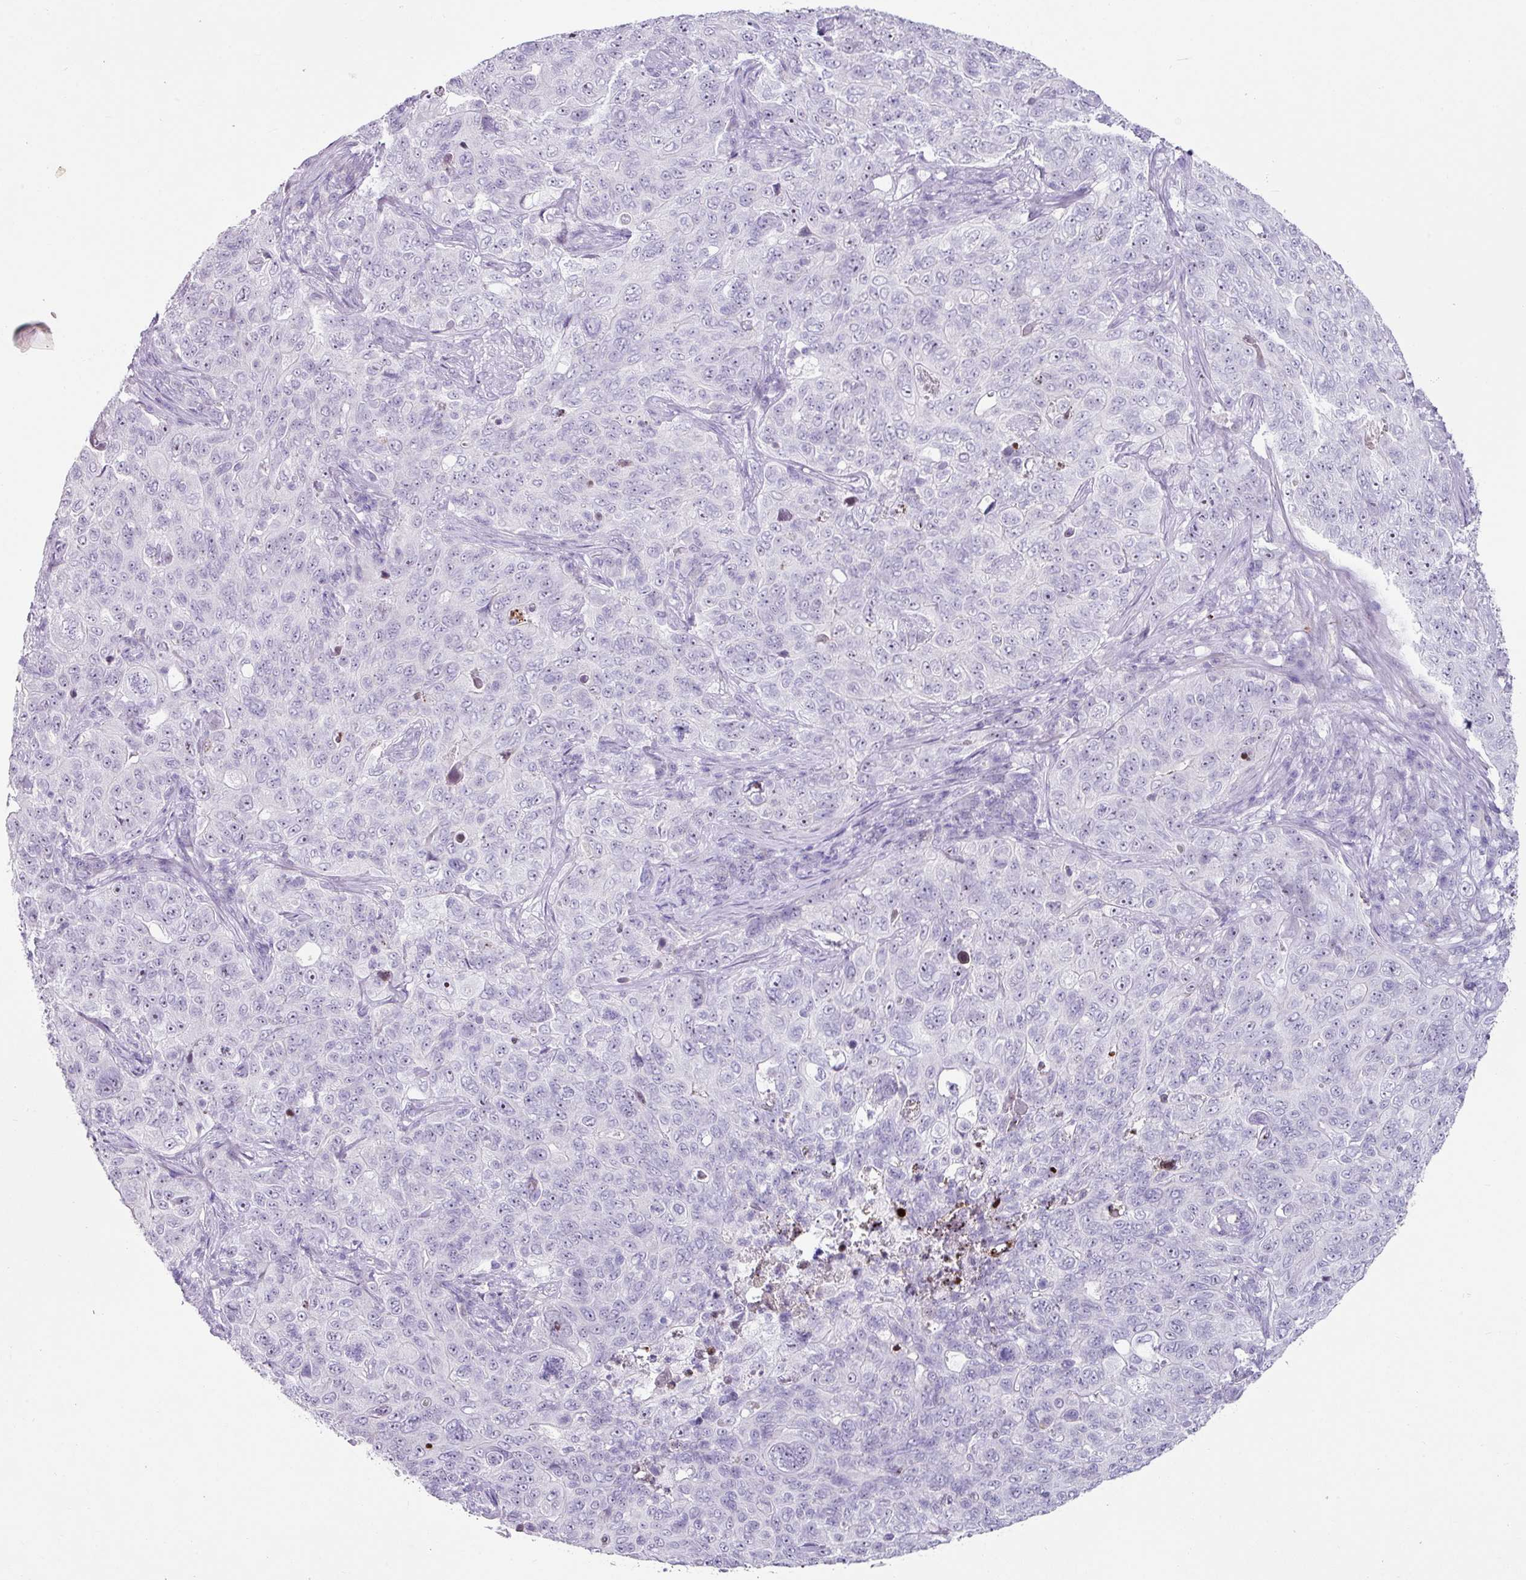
{"staining": {"intensity": "weak", "quantity": "<25%", "location": "nuclear"}, "tissue": "pancreatic cancer", "cell_type": "Tumor cells", "image_type": "cancer", "snomed": [{"axis": "morphology", "description": "Adenocarcinoma, NOS"}, {"axis": "topography", "description": "Pancreas"}], "caption": "Pancreatic cancer (adenocarcinoma) was stained to show a protein in brown. There is no significant expression in tumor cells.", "gene": "TRA2A", "patient": {"sex": "male", "age": 68}}